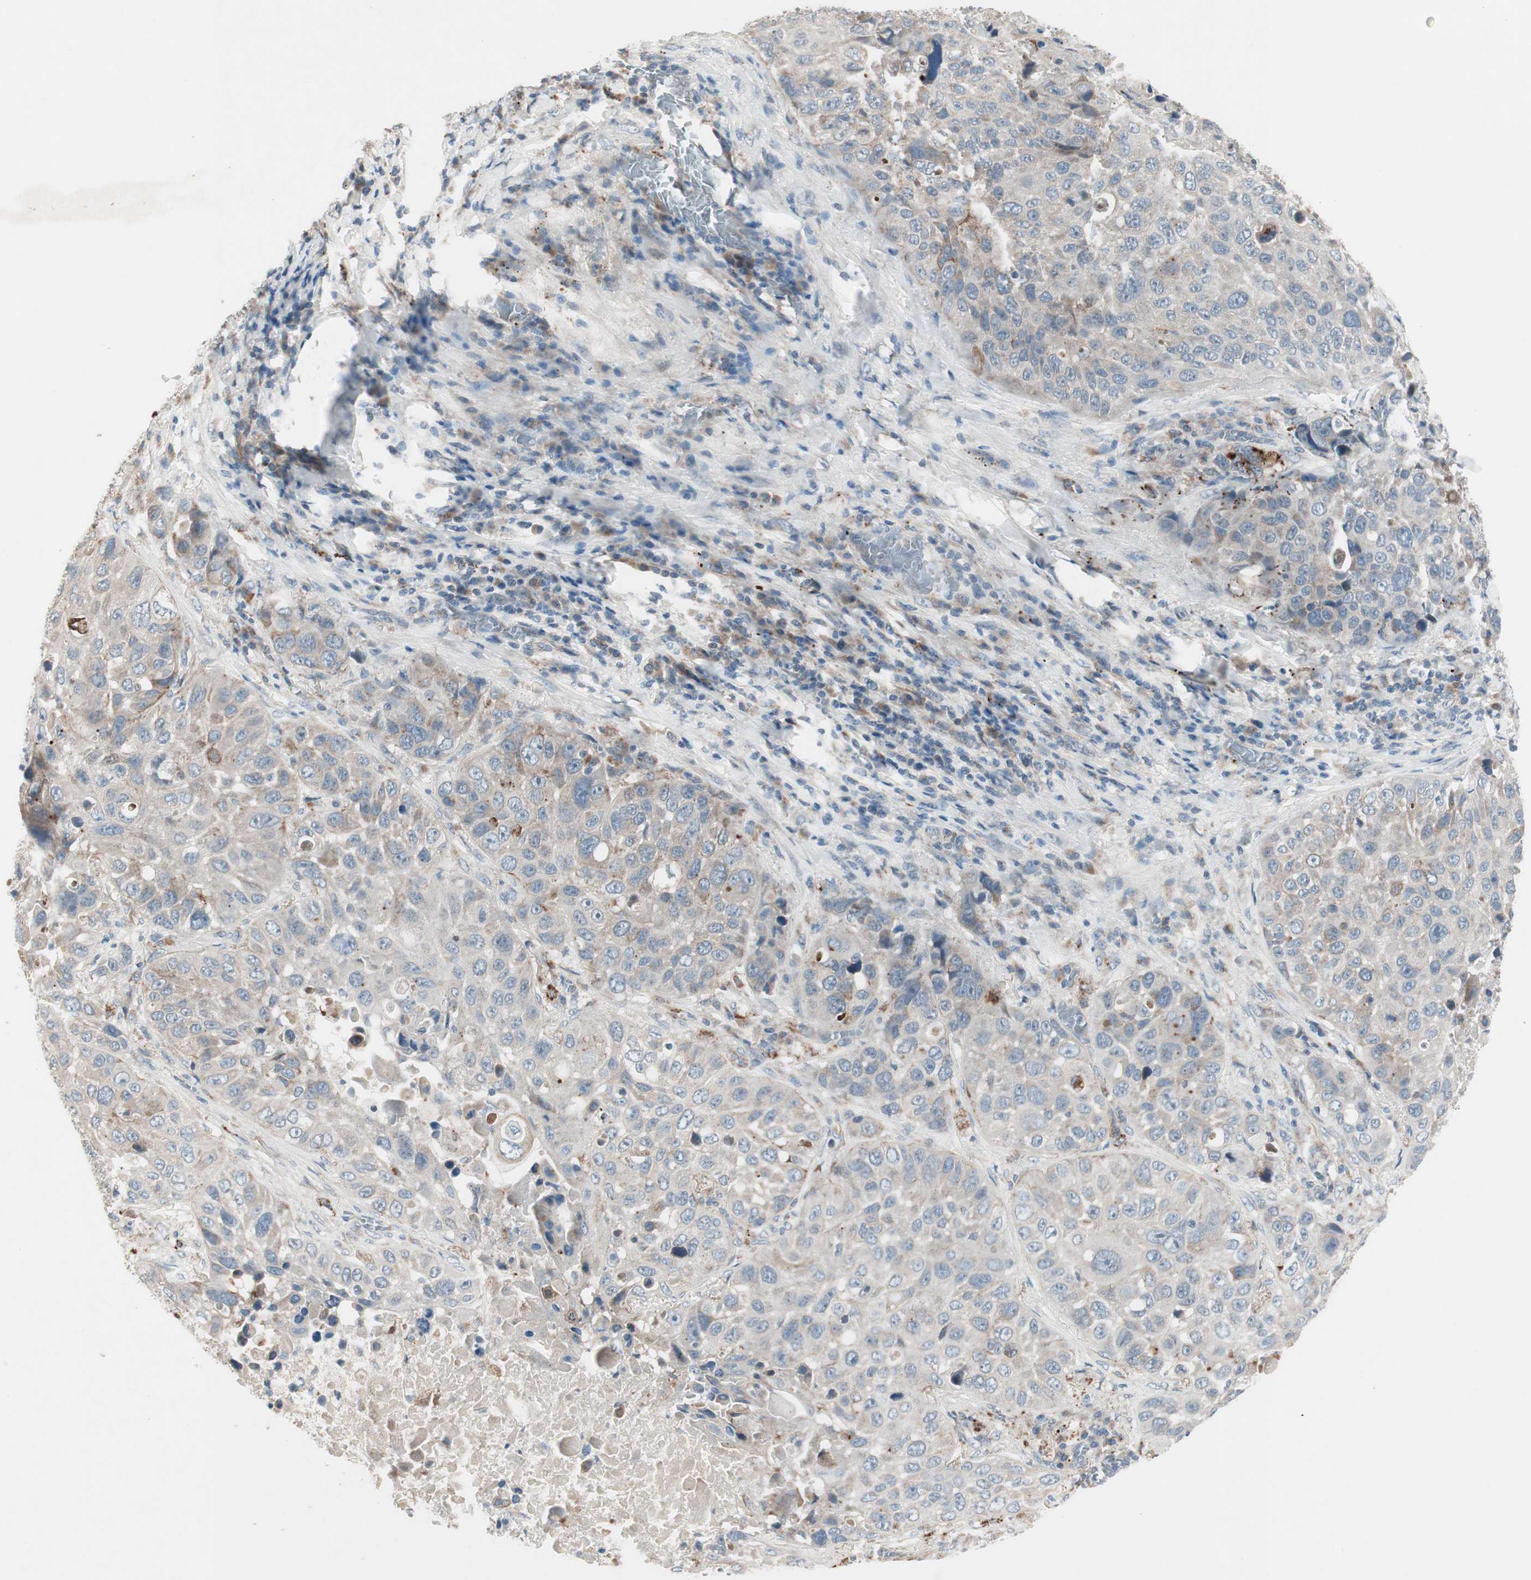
{"staining": {"intensity": "weak", "quantity": "25%-75%", "location": "cytoplasmic/membranous"}, "tissue": "lung cancer", "cell_type": "Tumor cells", "image_type": "cancer", "snomed": [{"axis": "morphology", "description": "Squamous cell carcinoma, NOS"}, {"axis": "topography", "description": "Lung"}], "caption": "Human squamous cell carcinoma (lung) stained with a protein marker demonstrates weak staining in tumor cells.", "gene": "FGFR4", "patient": {"sex": "male", "age": 57}}